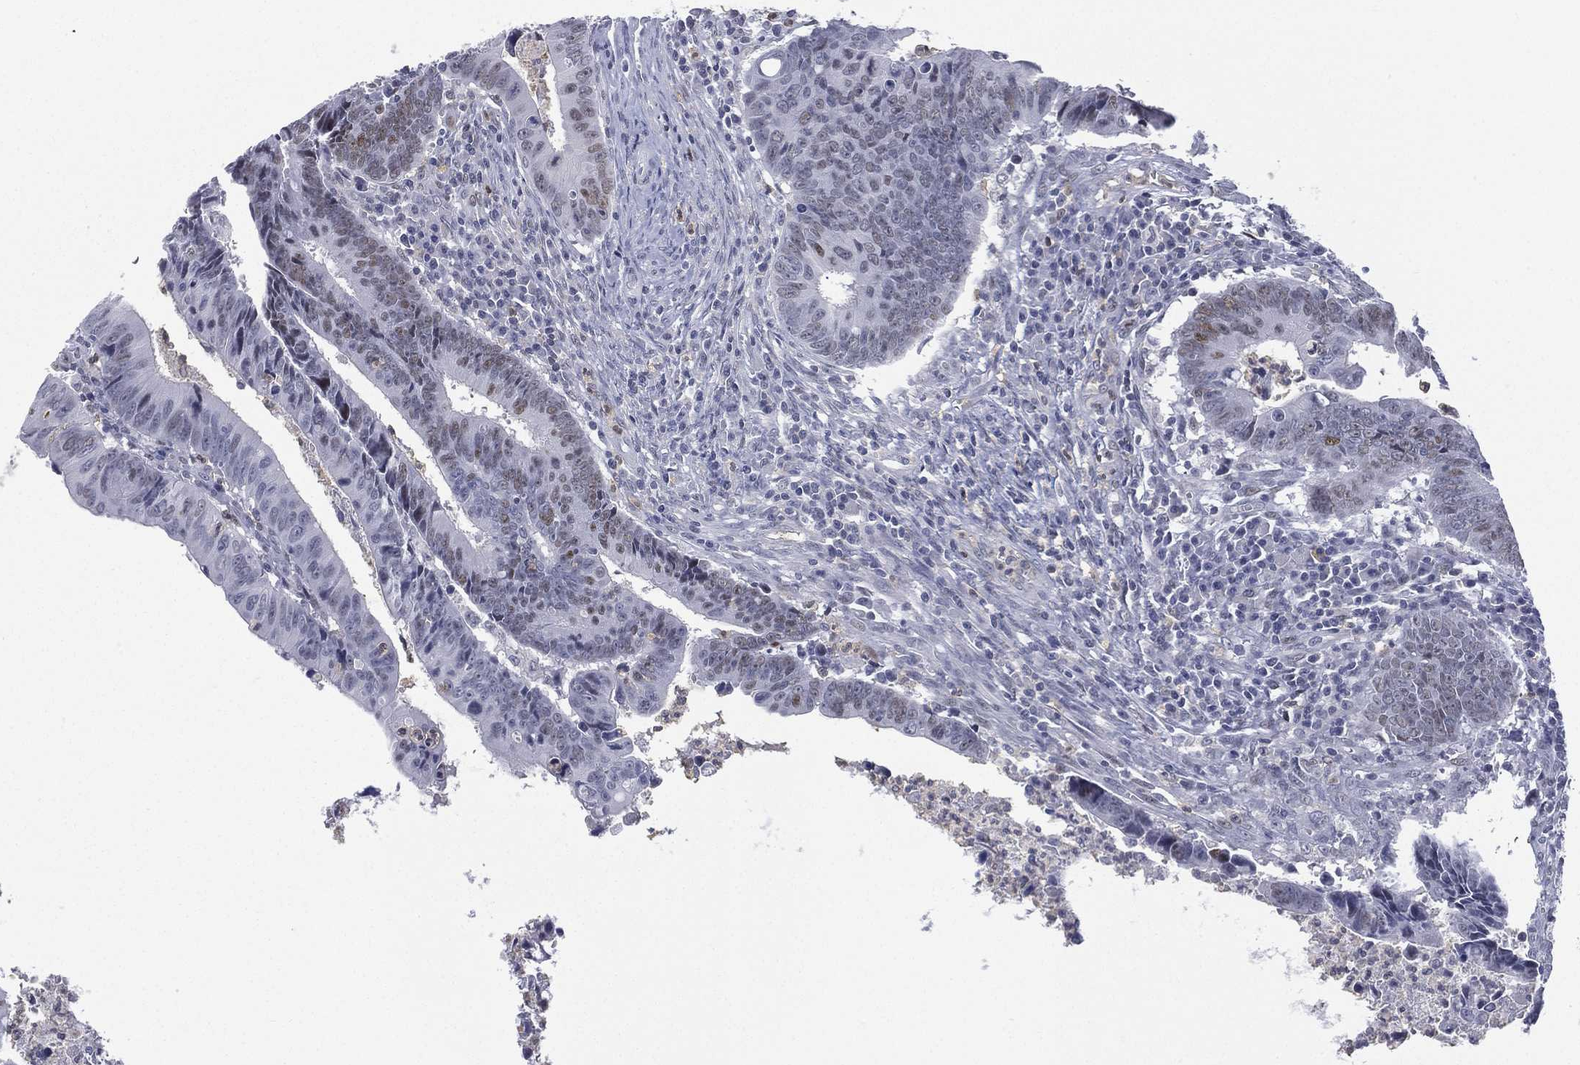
{"staining": {"intensity": "weak", "quantity": "<25%", "location": "nuclear"}, "tissue": "colorectal cancer", "cell_type": "Tumor cells", "image_type": "cancer", "snomed": [{"axis": "morphology", "description": "Adenocarcinoma, NOS"}, {"axis": "topography", "description": "Colon"}], "caption": "A photomicrograph of adenocarcinoma (colorectal) stained for a protein displays no brown staining in tumor cells. Nuclei are stained in blue.", "gene": "ZNF711", "patient": {"sex": "female", "age": 87}}